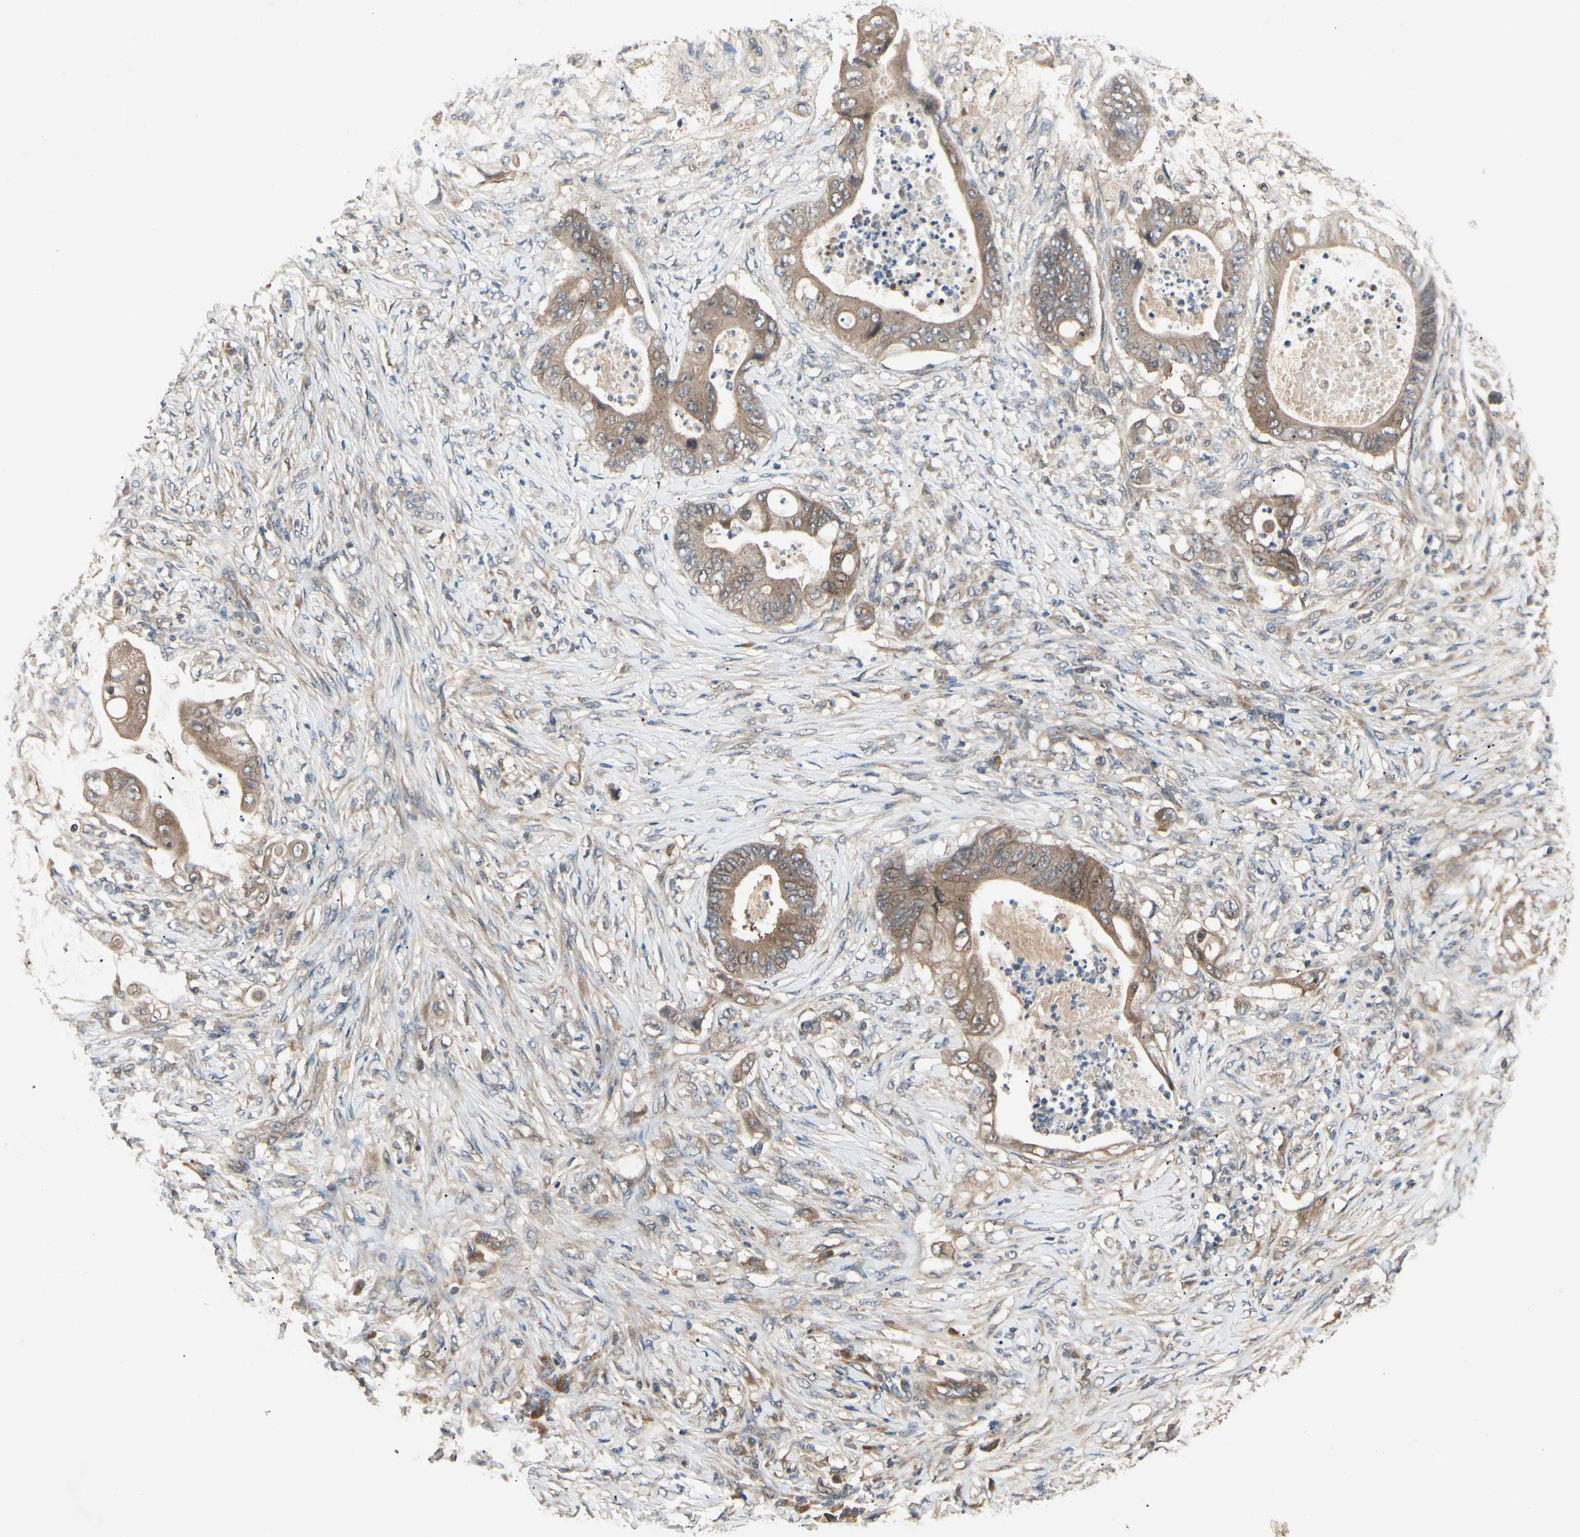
{"staining": {"intensity": "moderate", "quantity": ">75%", "location": "cytoplasmic/membranous"}, "tissue": "stomach cancer", "cell_type": "Tumor cells", "image_type": "cancer", "snomed": [{"axis": "morphology", "description": "Adenocarcinoma, NOS"}, {"axis": "topography", "description": "Stomach"}], "caption": "Brown immunohistochemical staining in human stomach adenocarcinoma demonstrates moderate cytoplasmic/membranous expression in about >75% of tumor cells. (brown staining indicates protein expression, while blue staining denotes nuclei).", "gene": "RNF14", "patient": {"sex": "female", "age": 73}}